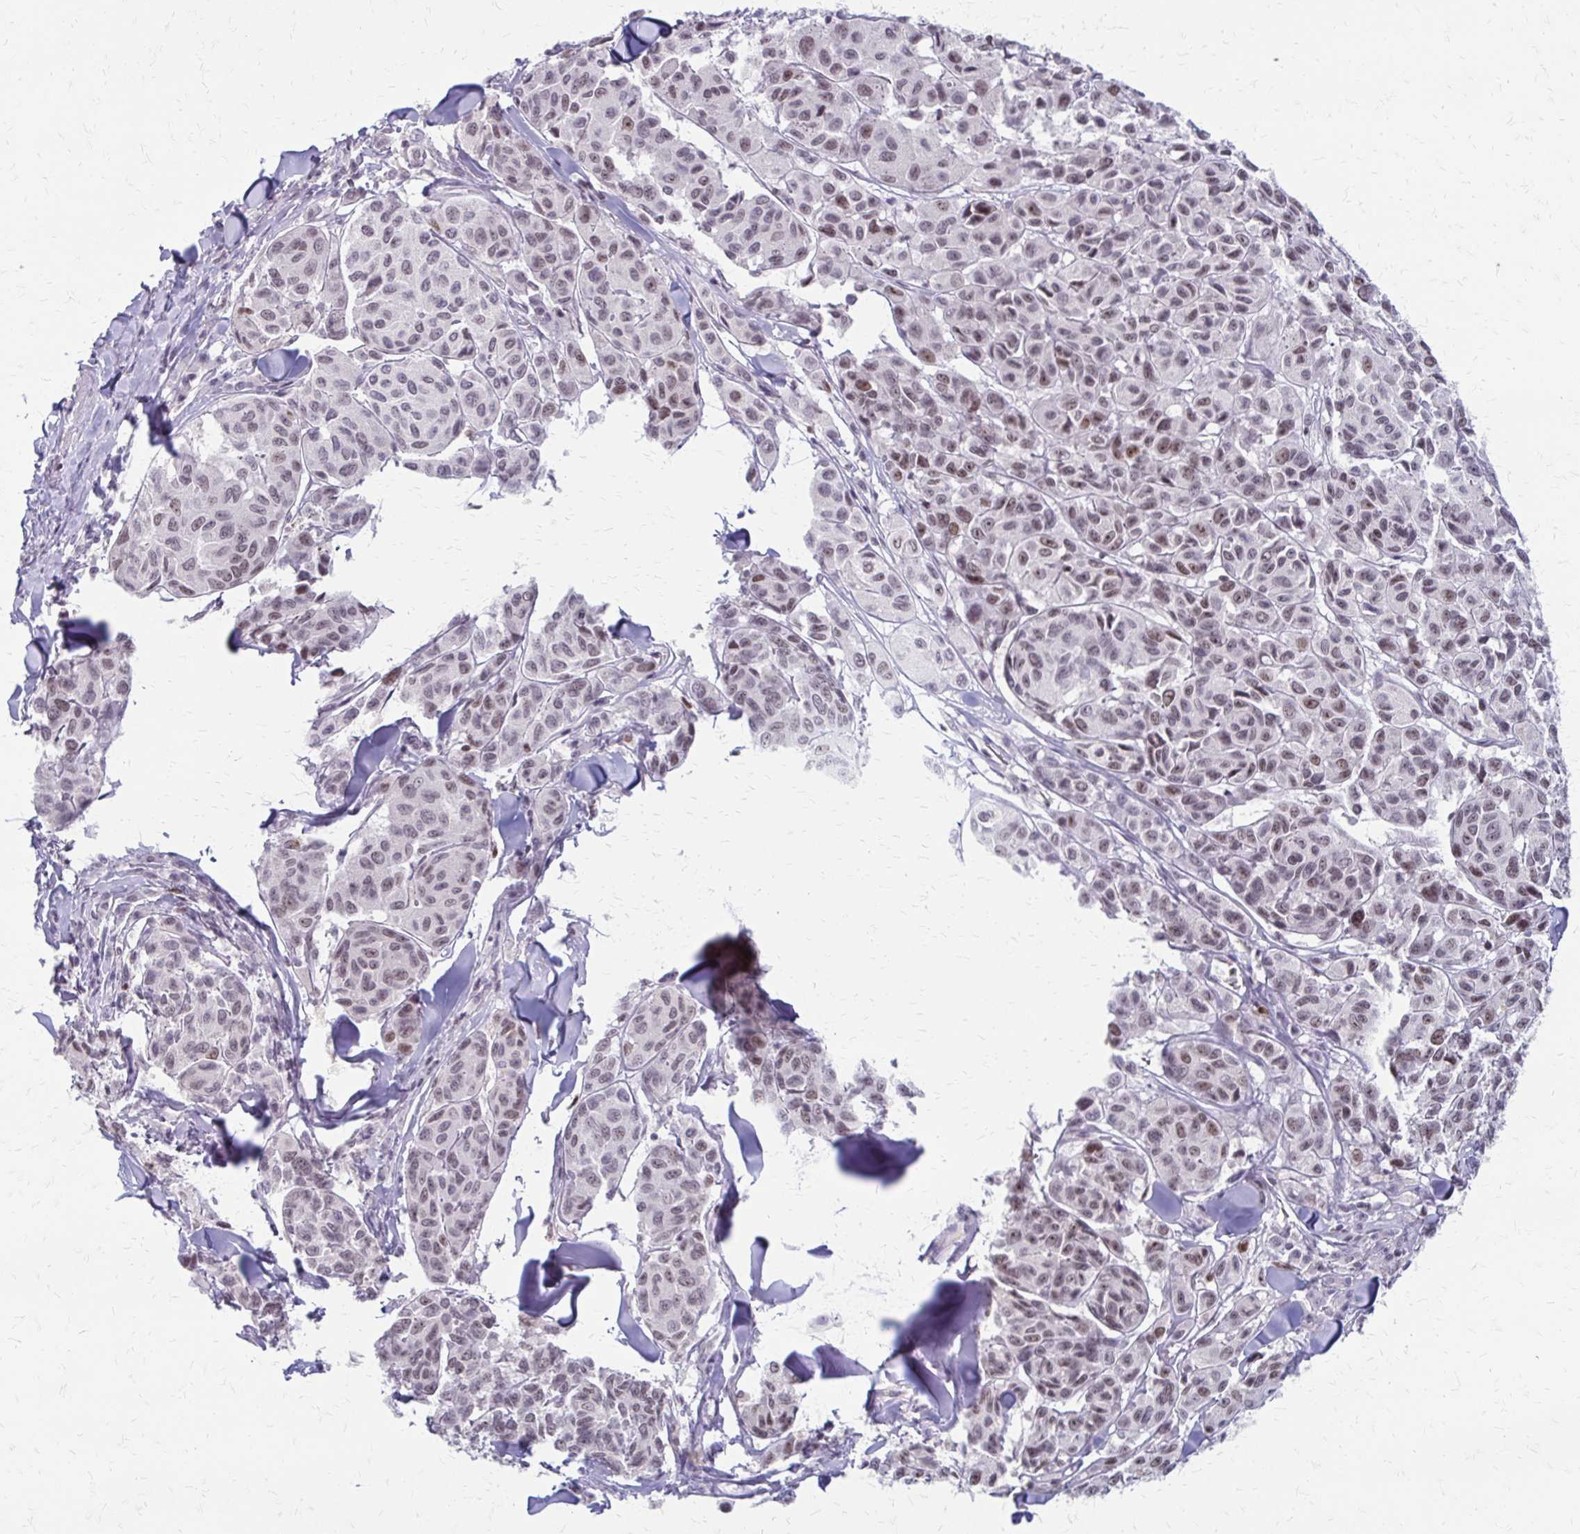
{"staining": {"intensity": "weak", "quantity": ">75%", "location": "nuclear"}, "tissue": "melanoma", "cell_type": "Tumor cells", "image_type": "cancer", "snomed": [{"axis": "morphology", "description": "Malignant melanoma, NOS"}, {"axis": "topography", "description": "Skin"}], "caption": "Malignant melanoma stained with immunohistochemistry (IHC) reveals weak nuclear positivity in approximately >75% of tumor cells.", "gene": "EED", "patient": {"sex": "female", "age": 66}}